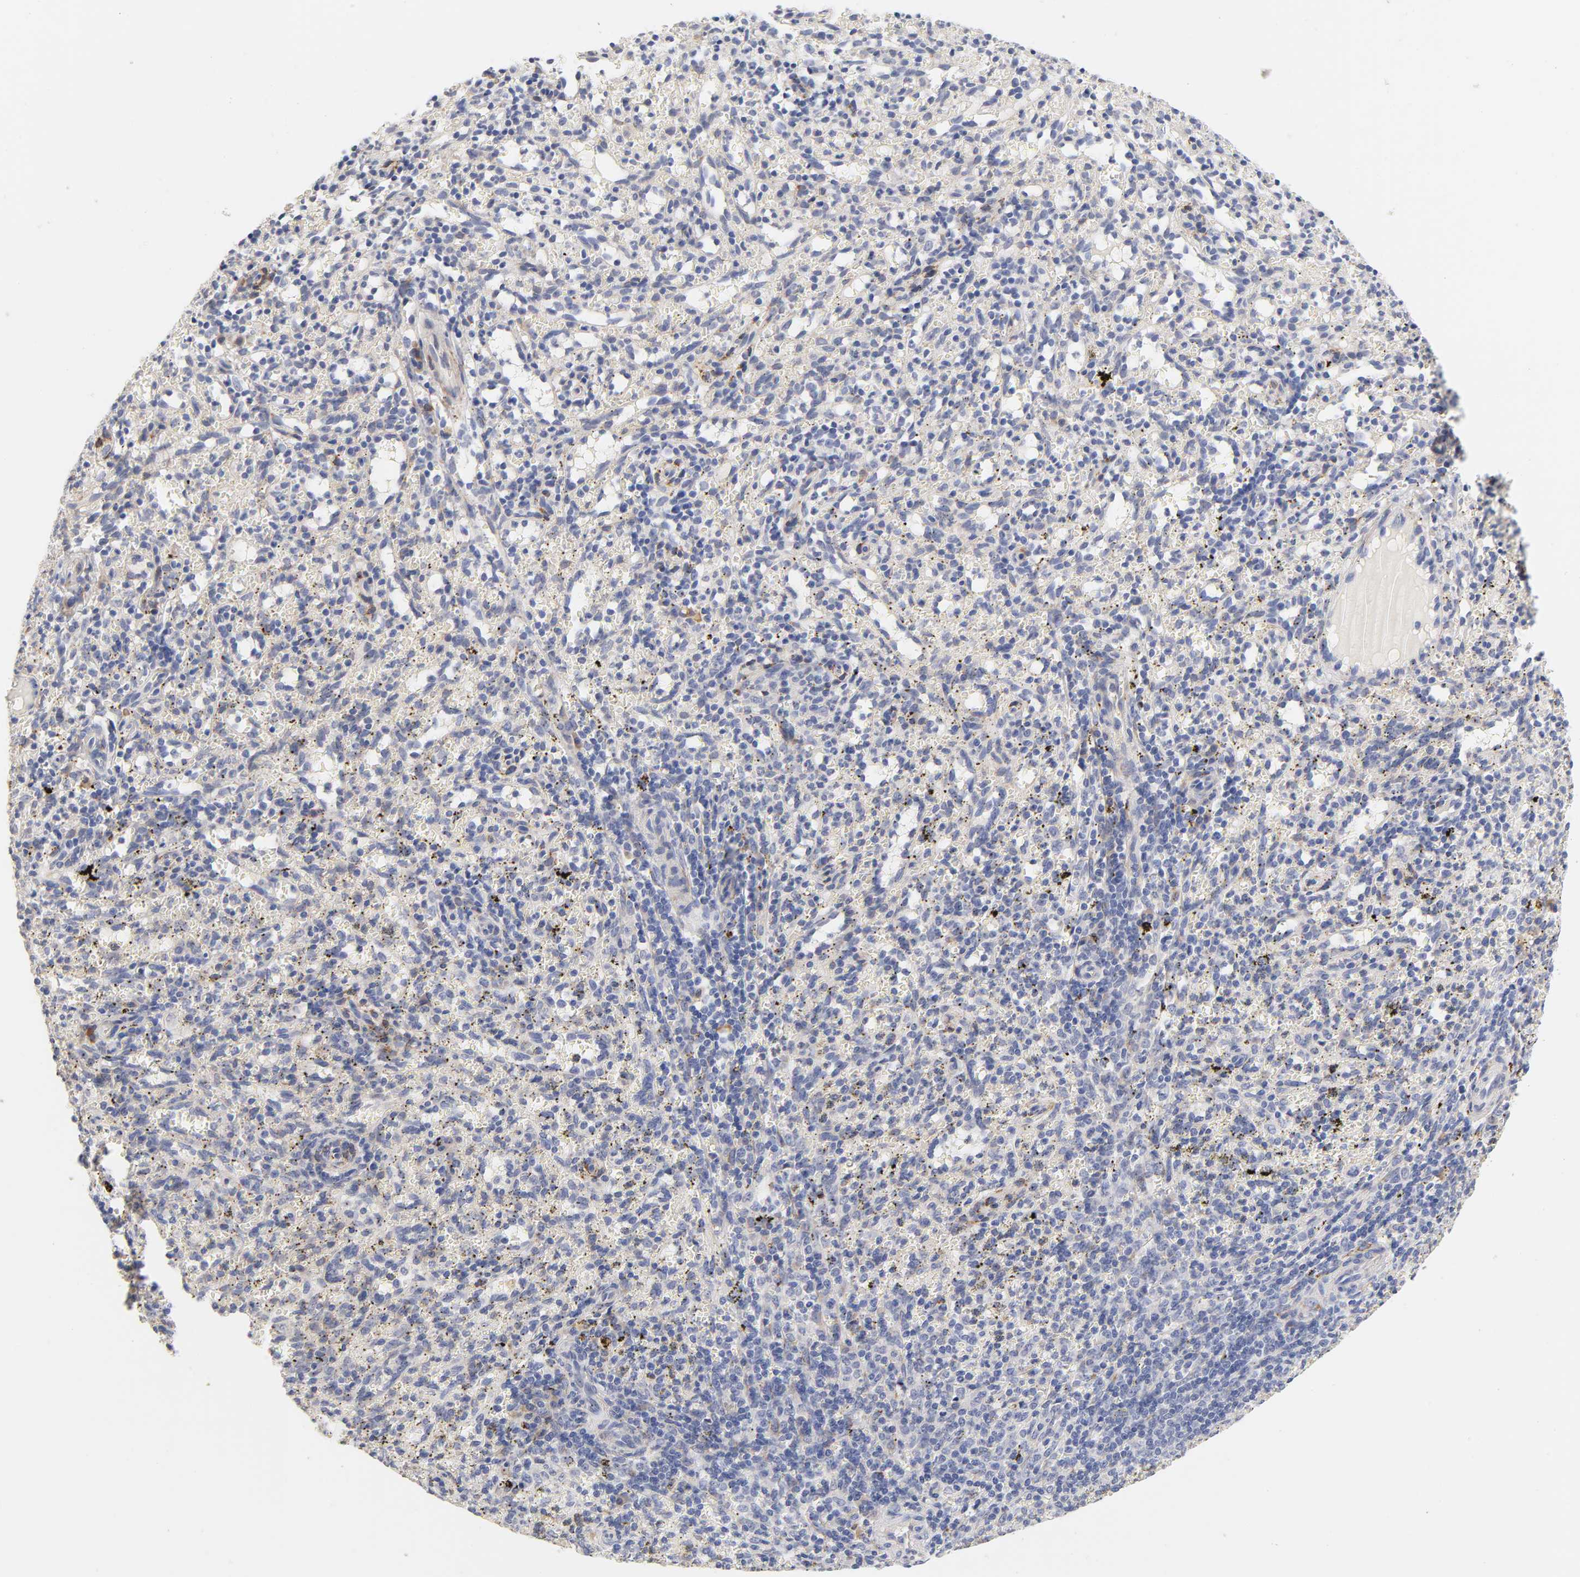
{"staining": {"intensity": "negative", "quantity": "none", "location": "none"}, "tissue": "spleen", "cell_type": "Cells in red pulp", "image_type": "normal", "snomed": [{"axis": "morphology", "description": "Normal tissue, NOS"}, {"axis": "topography", "description": "Spleen"}], "caption": "Immunohistochemical staining of unremarkable spleen reveals no significant expression in cells in red pulp.", "gene": "LAMB1", "patient": {"sex": "female", "age": 10}}